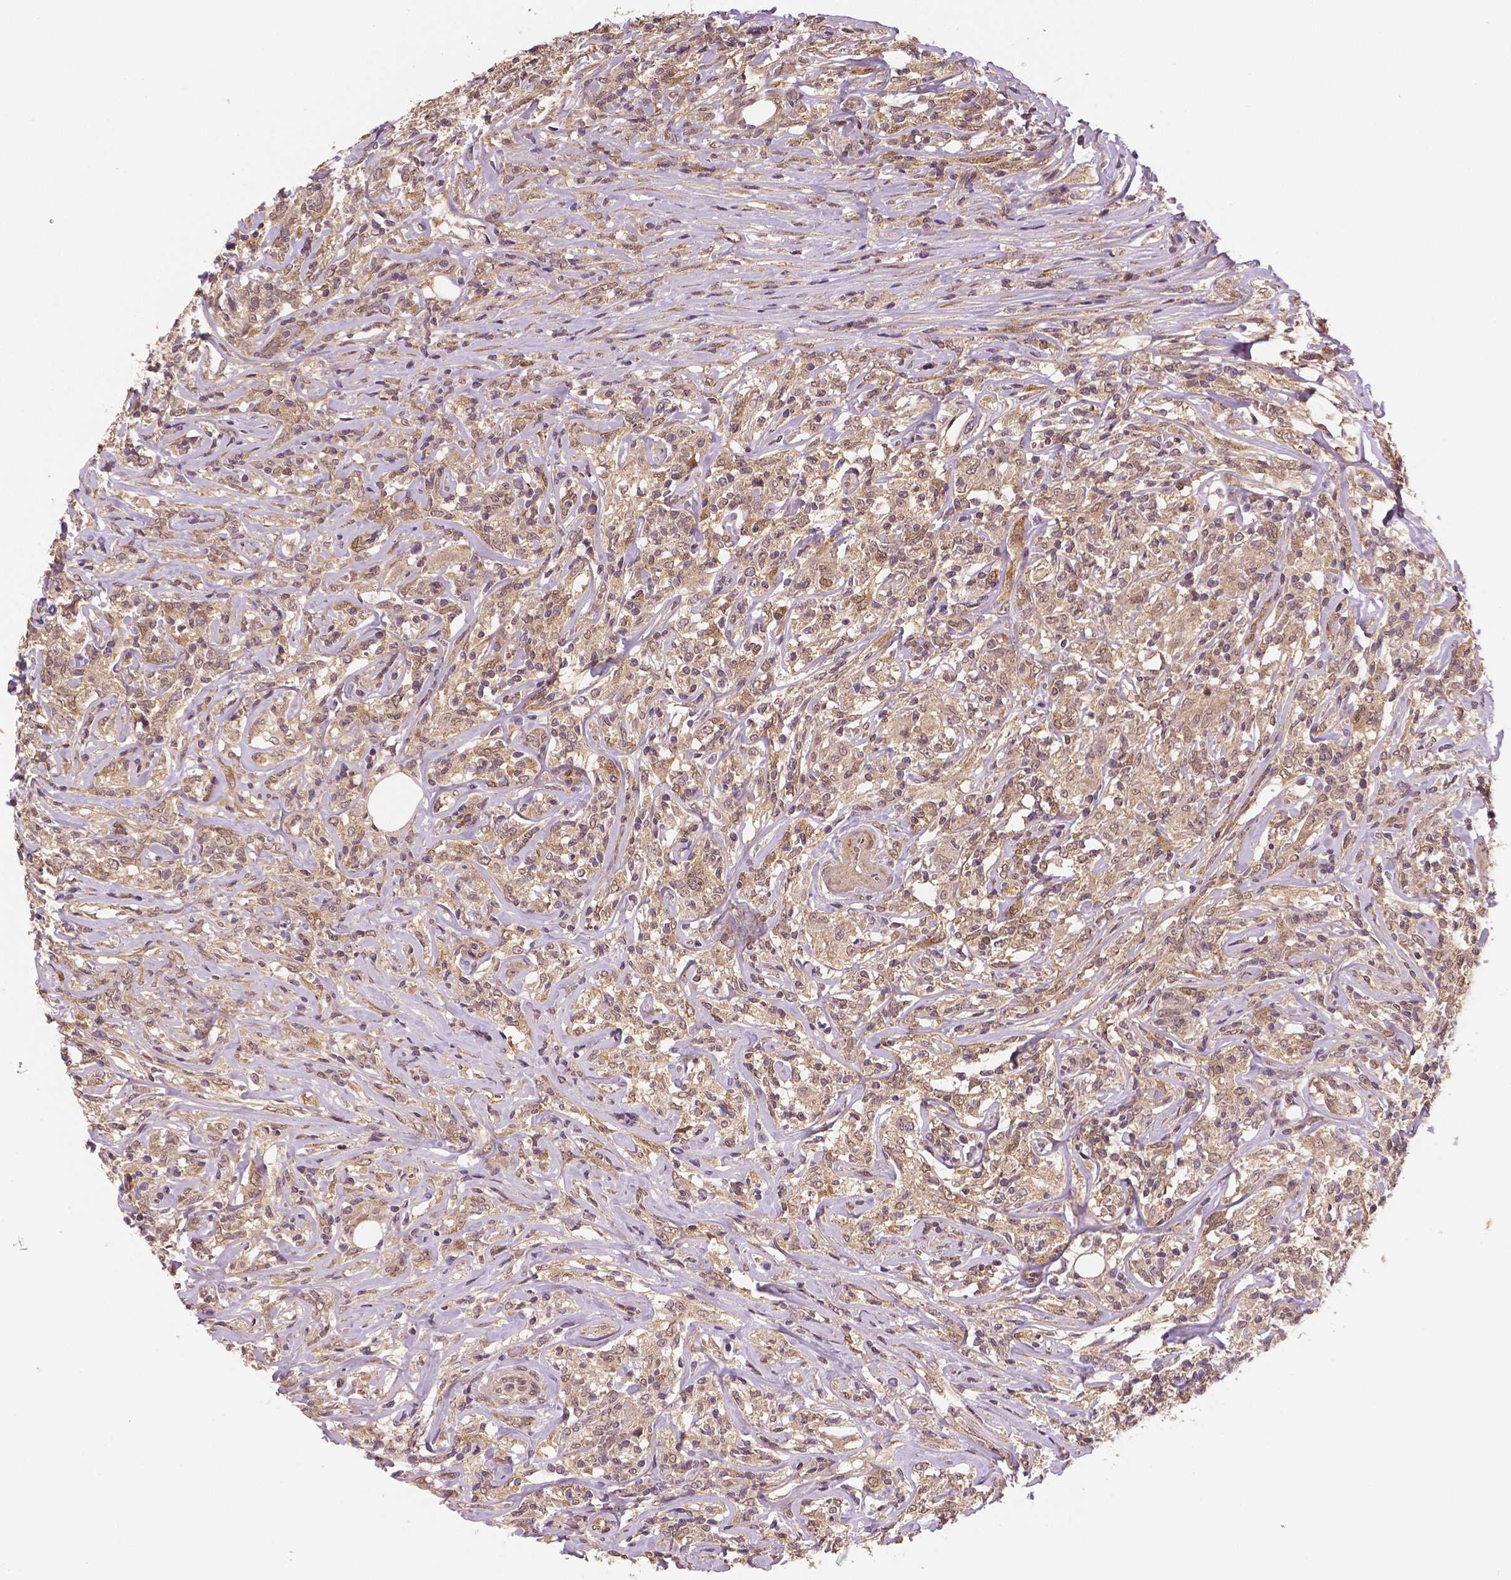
{"staining": {"intensity": "weak", "quantity": ">75%", "location": "cytoplasmic/membranous"}, "tissue": "lymphoma", "cell_type": "Tumor cells", "image_type": "cancer", "snomed": [{"axis": "morphology", "description": "Malignant lymphoma, non-Hodgkin's type, High grade"}, {"axis": "topography", "description": "Lymph node"}], "caption": "IHC photomicrograph of neoplastic tissue: human lymphoma stained using immunohistochemistry displays low levels of weak protein expression localized specifically in the cytoplasmic/membranous of tumor cells, appearing as a cytoplasmic/membranous brown color.", "gene": "STAT3", "patient": {"sex": "female", "age": 84}}